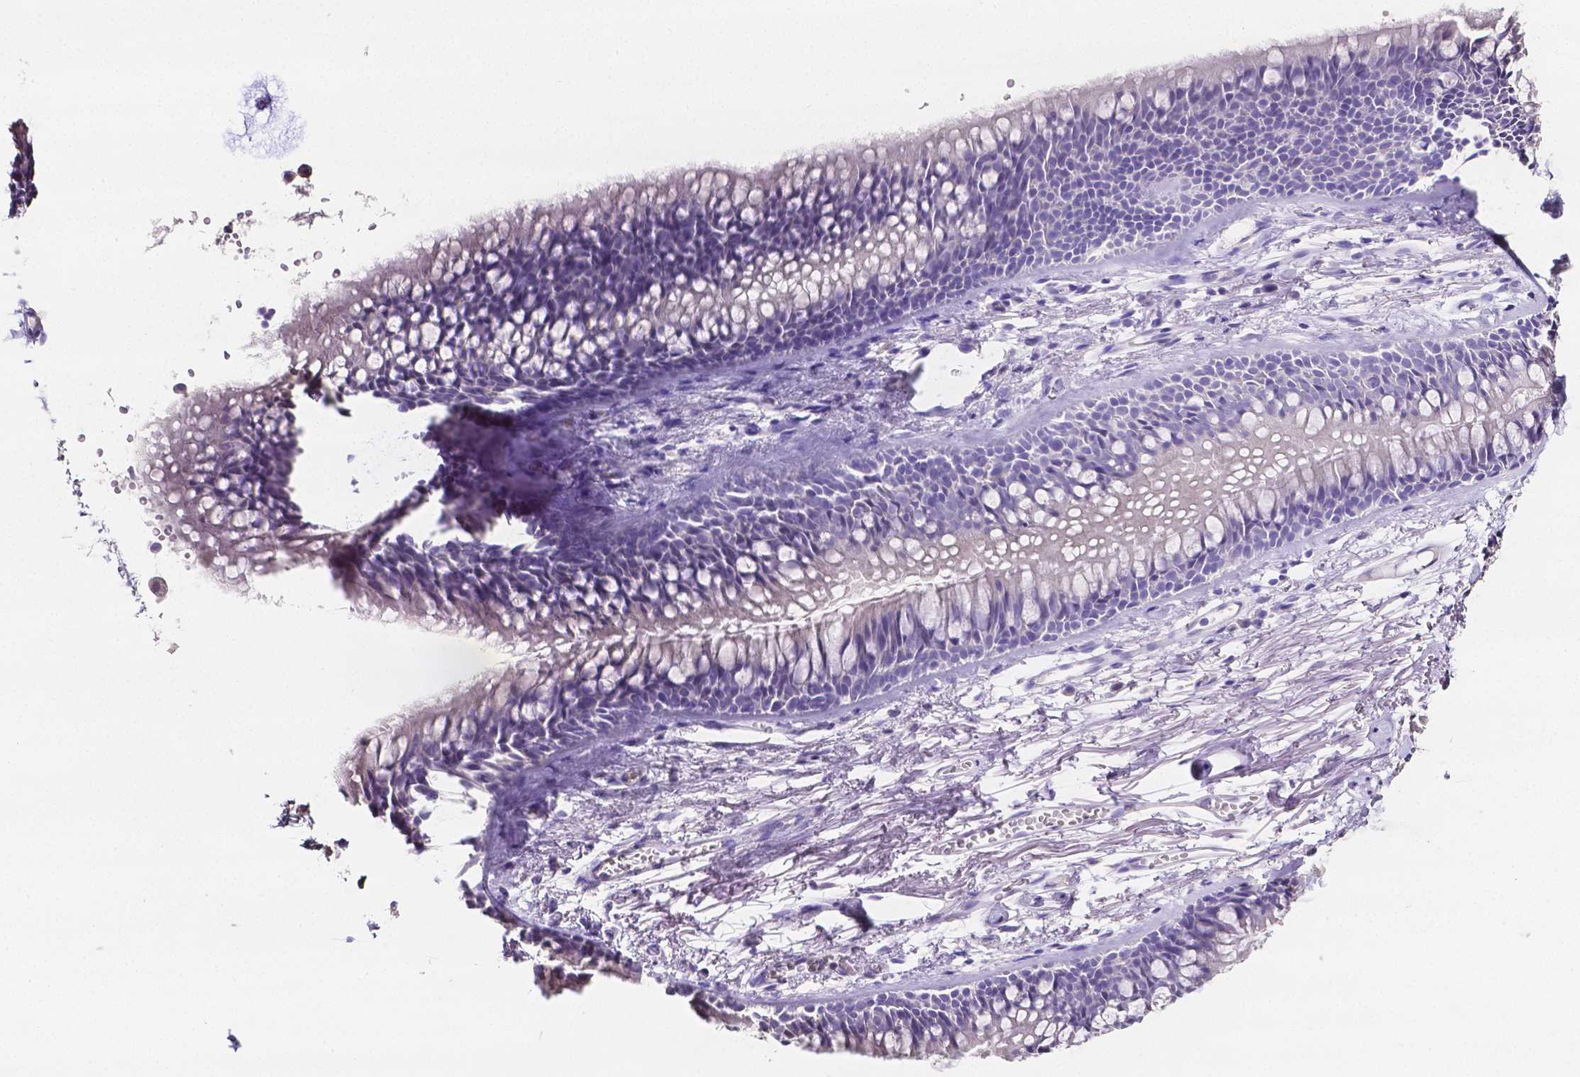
{"staining": {"intensity": "negative", "quantity": "none", "location": "none"}, "tissue": "adipose tissue", "cell_type": "Adipocytes", "image_type": "normal", "snomed": [{"axis": "morphology", "description": "Normal tissue, NOS"}, {"axis": "topography", "description": "Cartilage tissue"}, {"axis": "topography", "description": "Bronchus"}], "caption": "Immunohistochemistry of normal adipose tissue displays no expression in adipocytes. The staining was performed using DAB to visualize the protein expression in brown, while the nuclei were stained in blue with hematoxylin (Magnification: 20x).", "gene": "SLC22A2", "patient": {"sex": "female", "age": 79}}